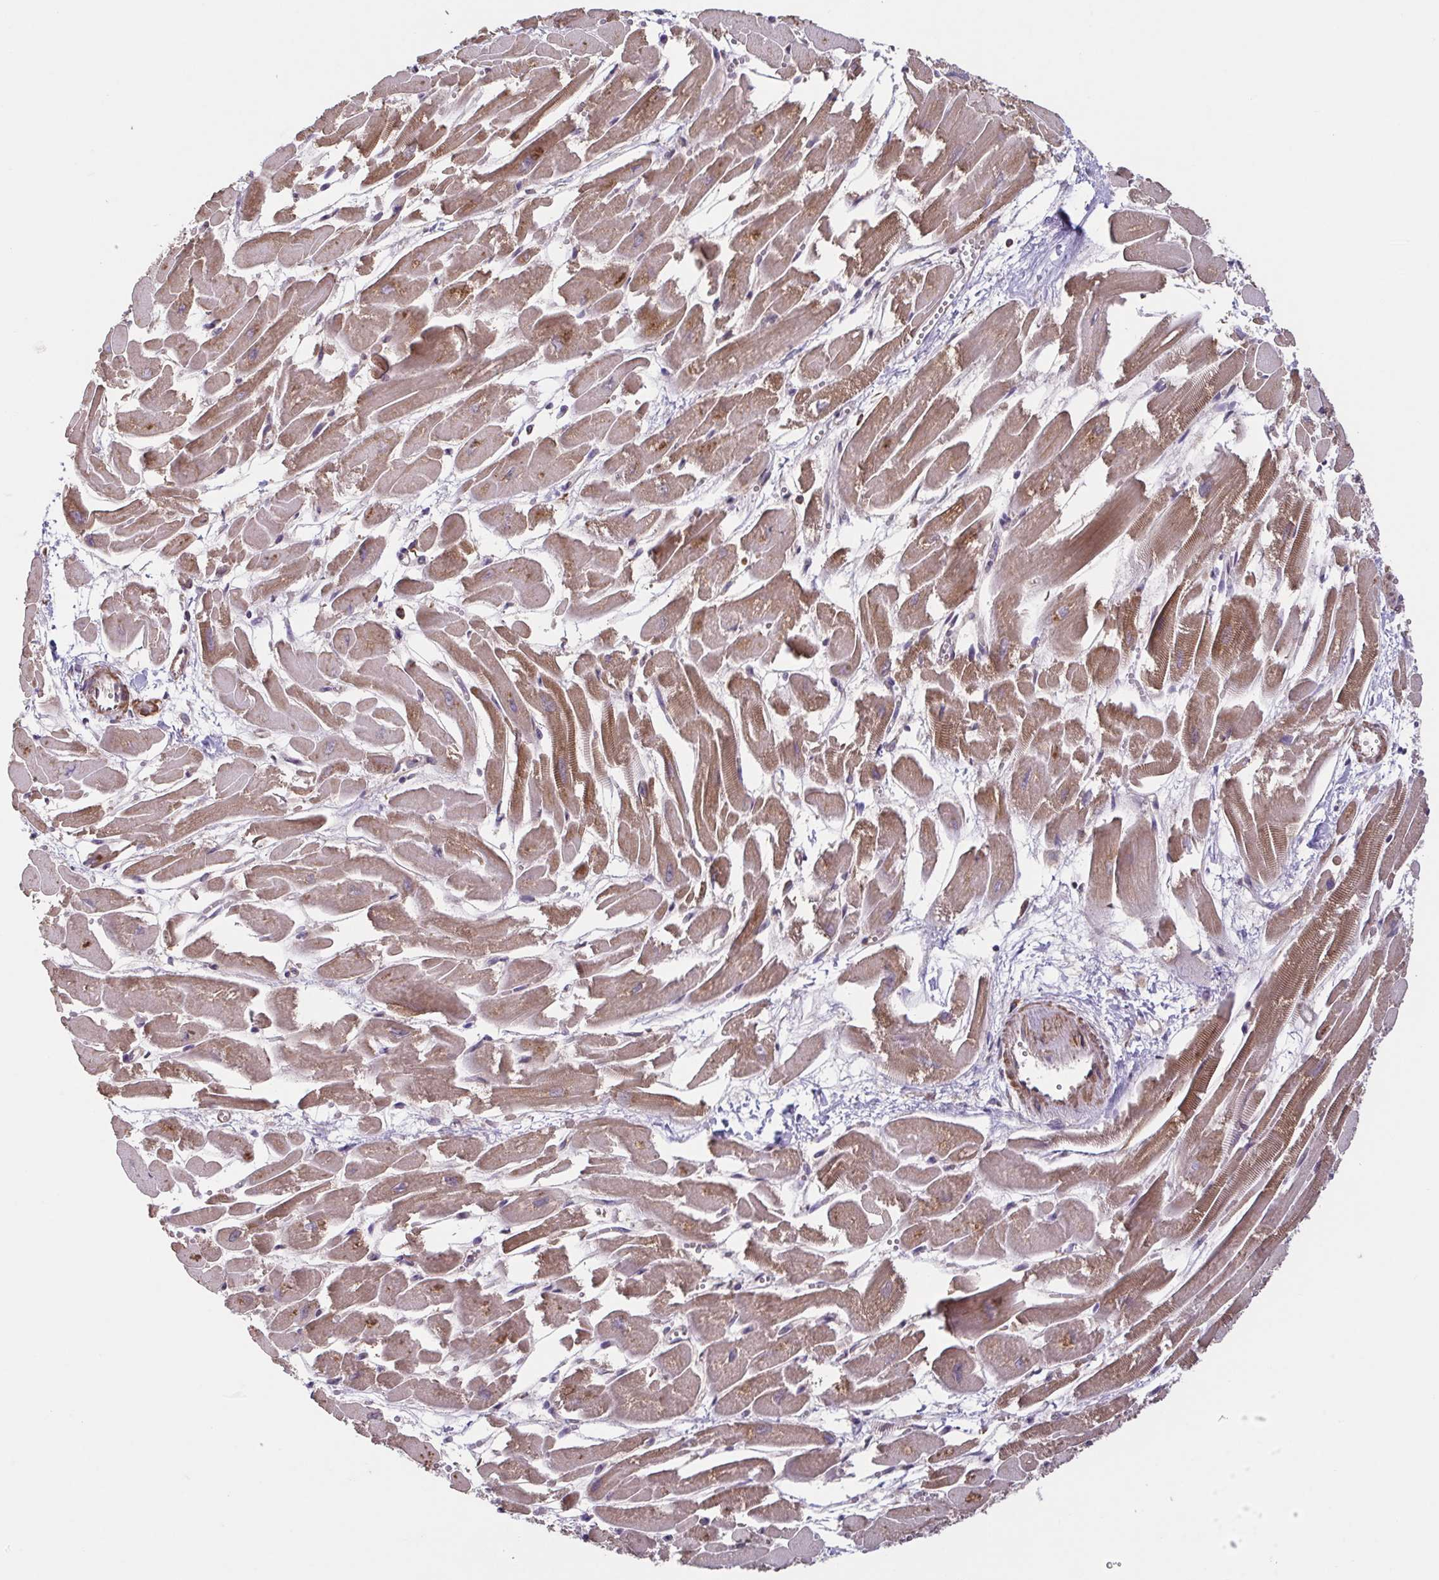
{"staining": {"intensity": "moderate", "quantity": ">75%", "location": "cytoplasmic/membranous"}, "tissue": "heart muscle", "cell_type": "Cardiomyocytes", "image_type": "normal", "snomed": [{"axis": "morphology", "description": "Normal tissue, NOS"}, {"axis": "topography", "description": "Heart"}], "caption": "This photomicrograph demonstrates normal heart muscle stained with immunohistochemistry to label a protein in brown. The cytoplasmic/membranous of cardiomyocytes show moderate positivity for the protein. Nuclei are counter-stained blue.", "gene": "DIP2B", "patient": {"sex": "female", "age": 52}}